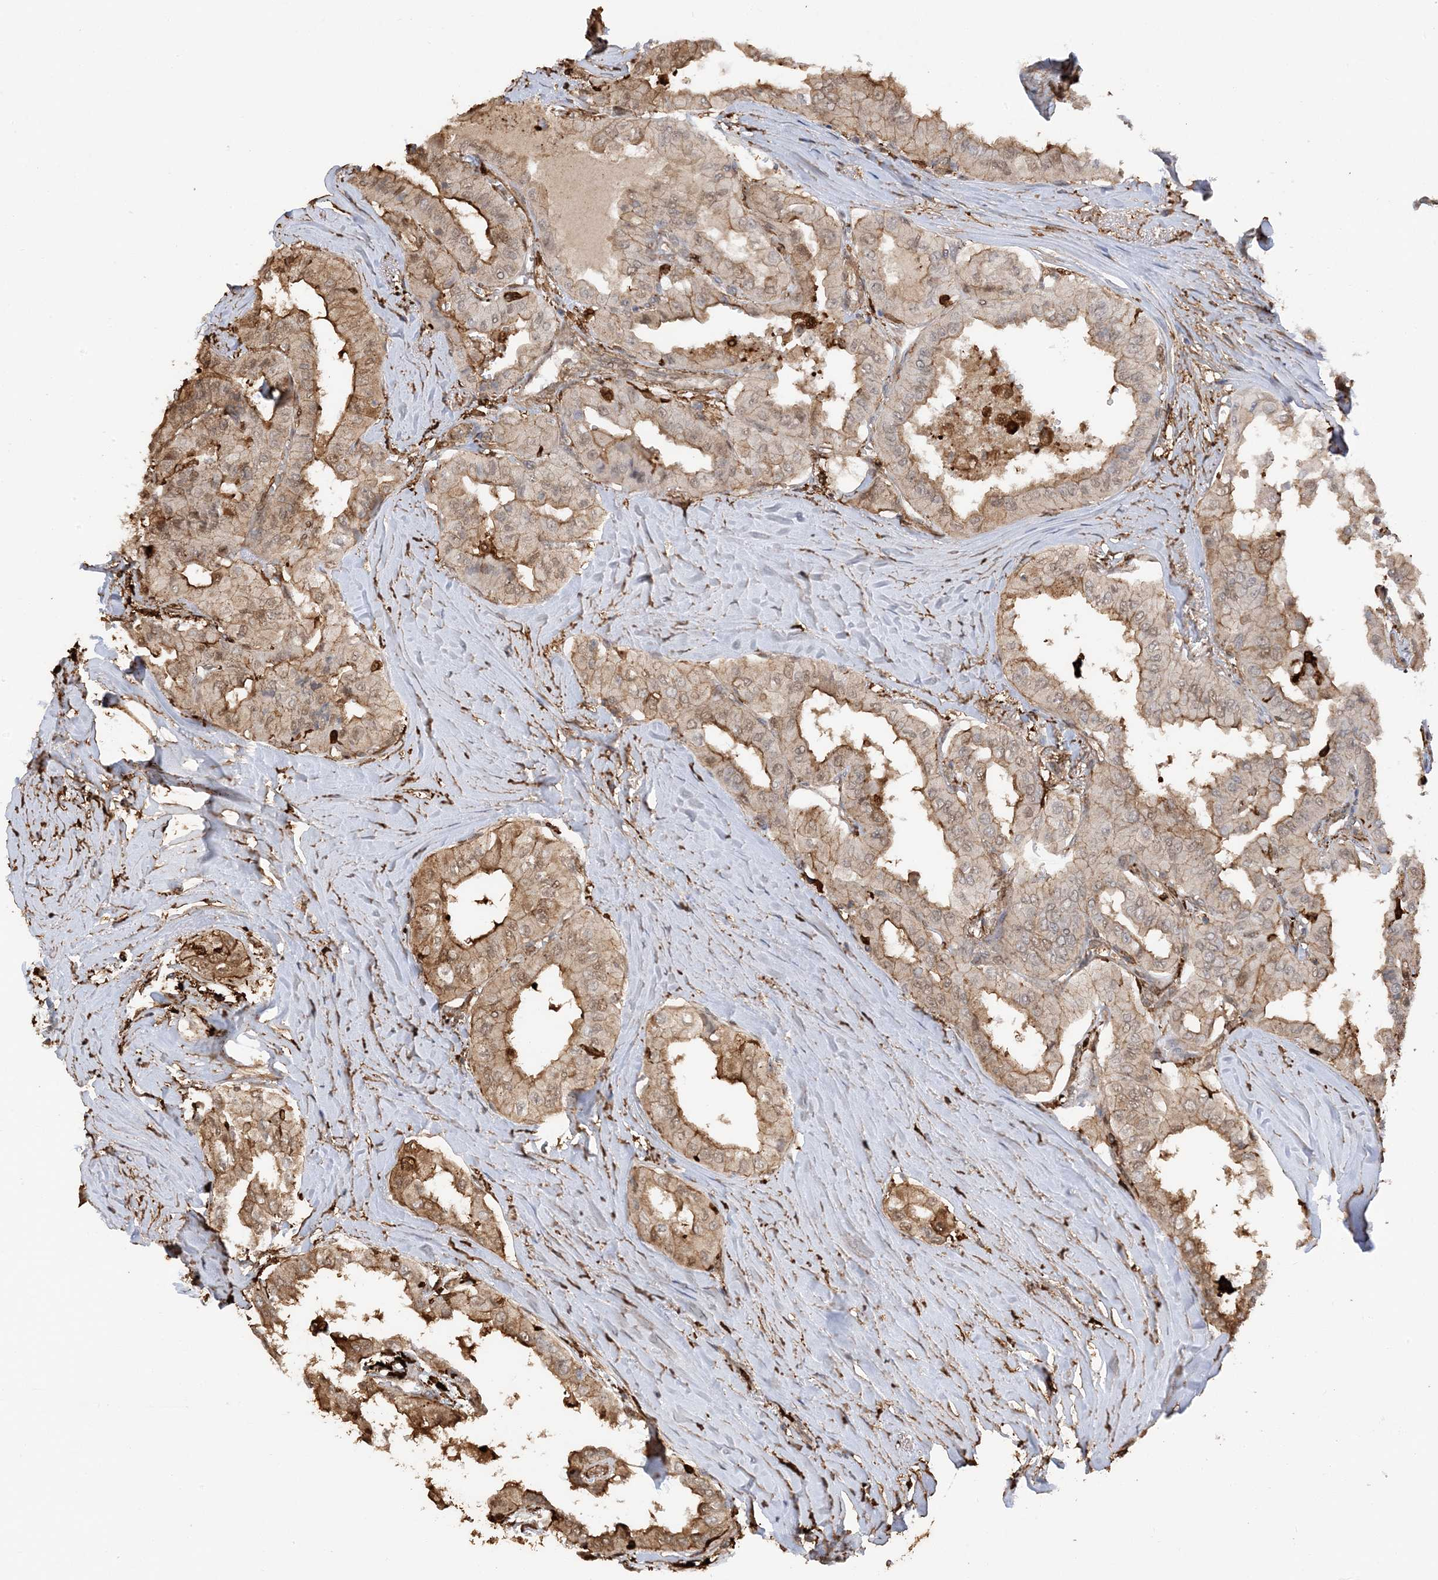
{"staining": {"intensity": "moderate", "quantity": ">75%", "location": "cytoplasmic/membranous,nuclear"}, "tissue": "thyroid cancer", "cell_type": "Tumor cells", "image_type": "cancer", "snomed": [{"axis": "morphology", "description": "Papillary adenocarcinoma, NOS"}, {"axis": "topography", "description": "Thyroid gland"}], "caption": "This histopathology image displays IHC staining of human papillary adenocarcinoma (thyroid), with medium moderate cytoplasmic/membranous and nuclear positivity in approximately >75% of tumor cells.", "gene": "PHACTR2", "patient": {"sex": "female", "age": 59}}